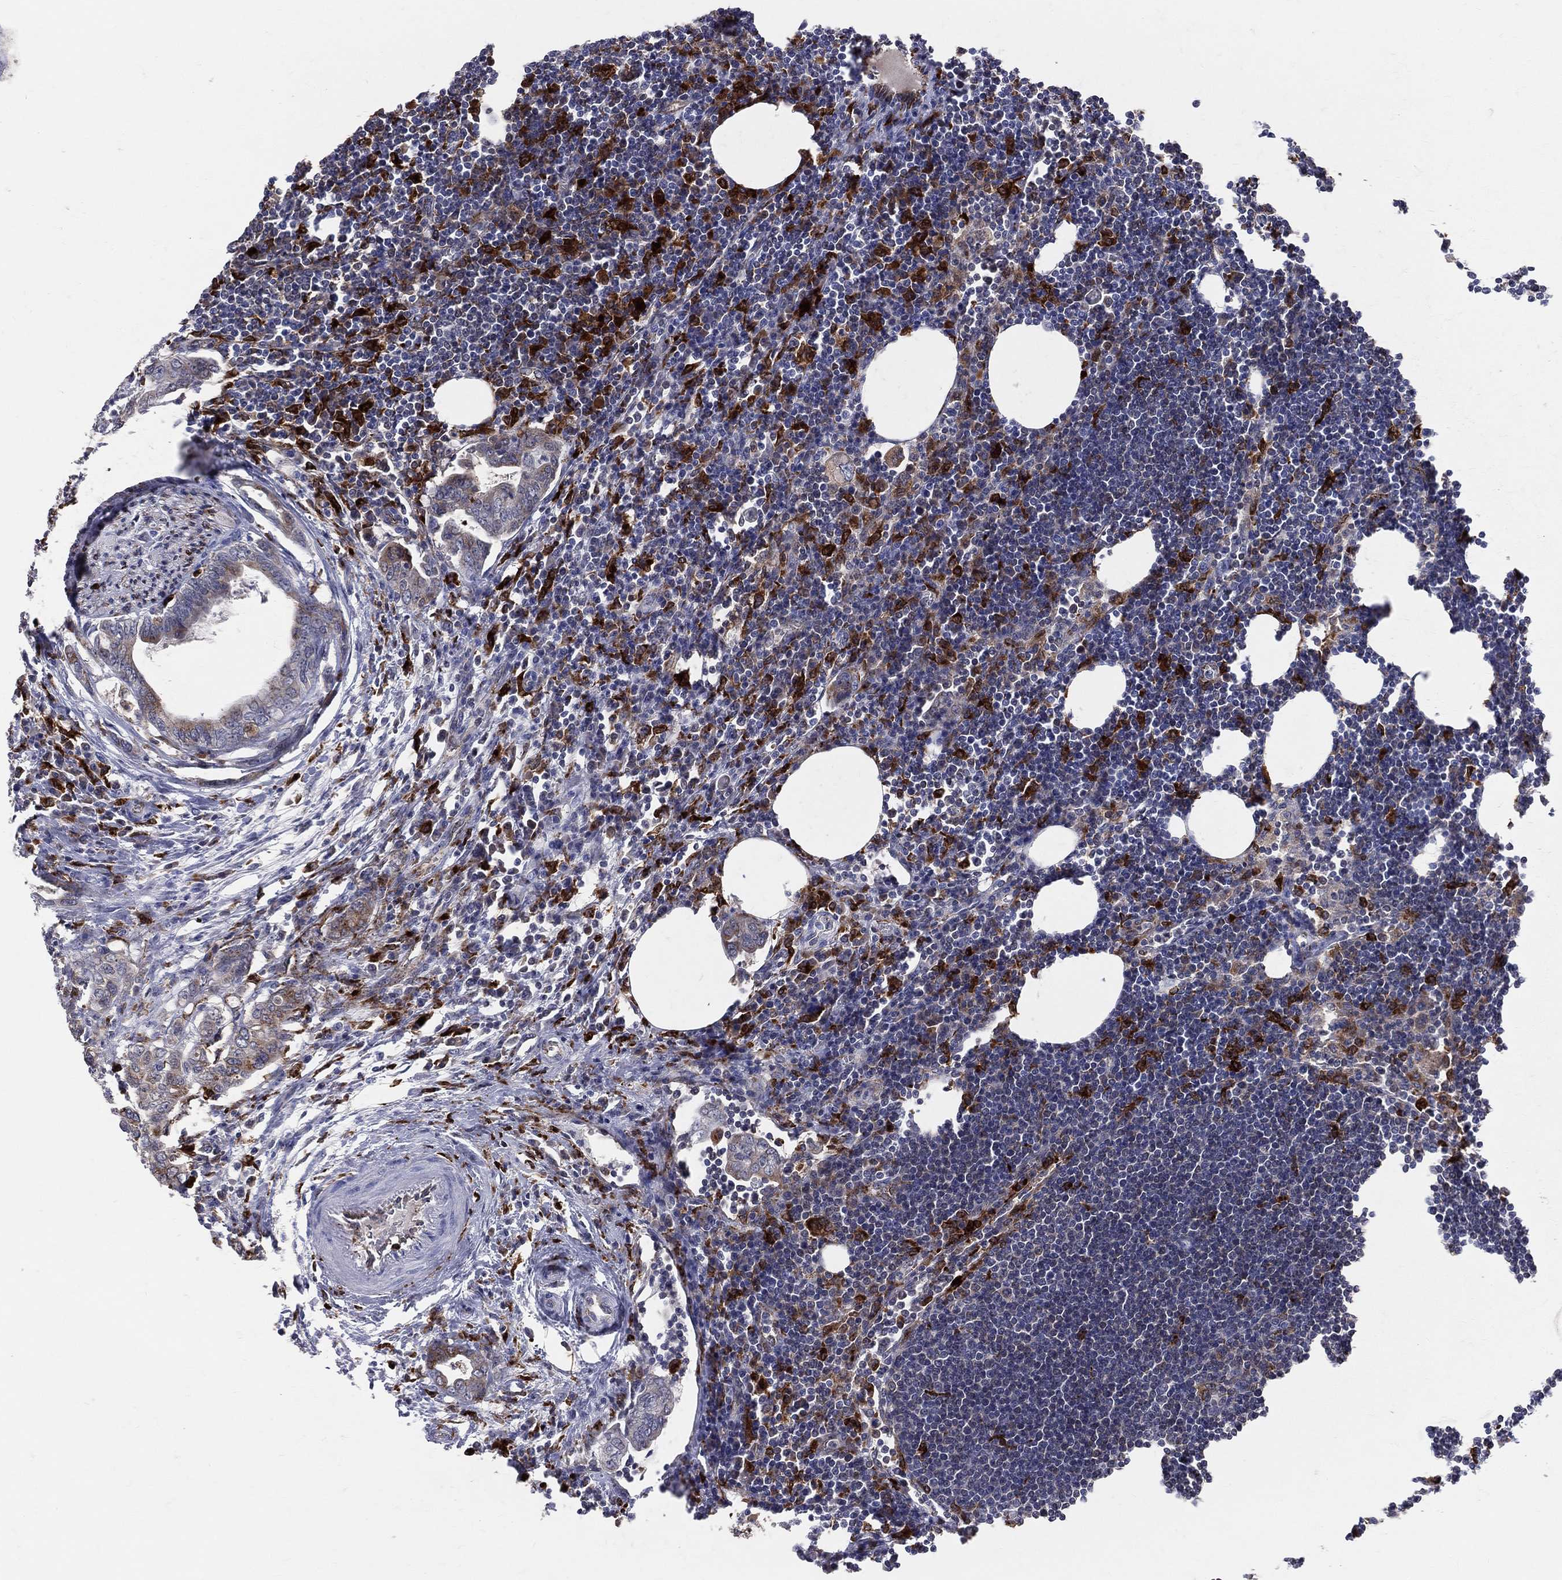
{"staining": {"intensity": "strong", "quantity": "<25%", "location": "cytoplasmic/membranous"}, "tissue": "lymph node", "cell_type": "Germinal center cells", "image_type": "normal", "snomed": [{"axis": "morphology", "description": "Normal tissue, NOS"}, {"axis": "topography", "description": "Lymph node"}], "caption": "Protein staining reveals strong cytoplasmic/membranous expression in about <25% of germinal center cells in unremarkable lymph node. (Stains: DAB in brown, nuclei in blue, Microscopy: brightfield microscopy at high magnification).", "gene": "CD74", "patient": {"sex": "female", "age": 67}}